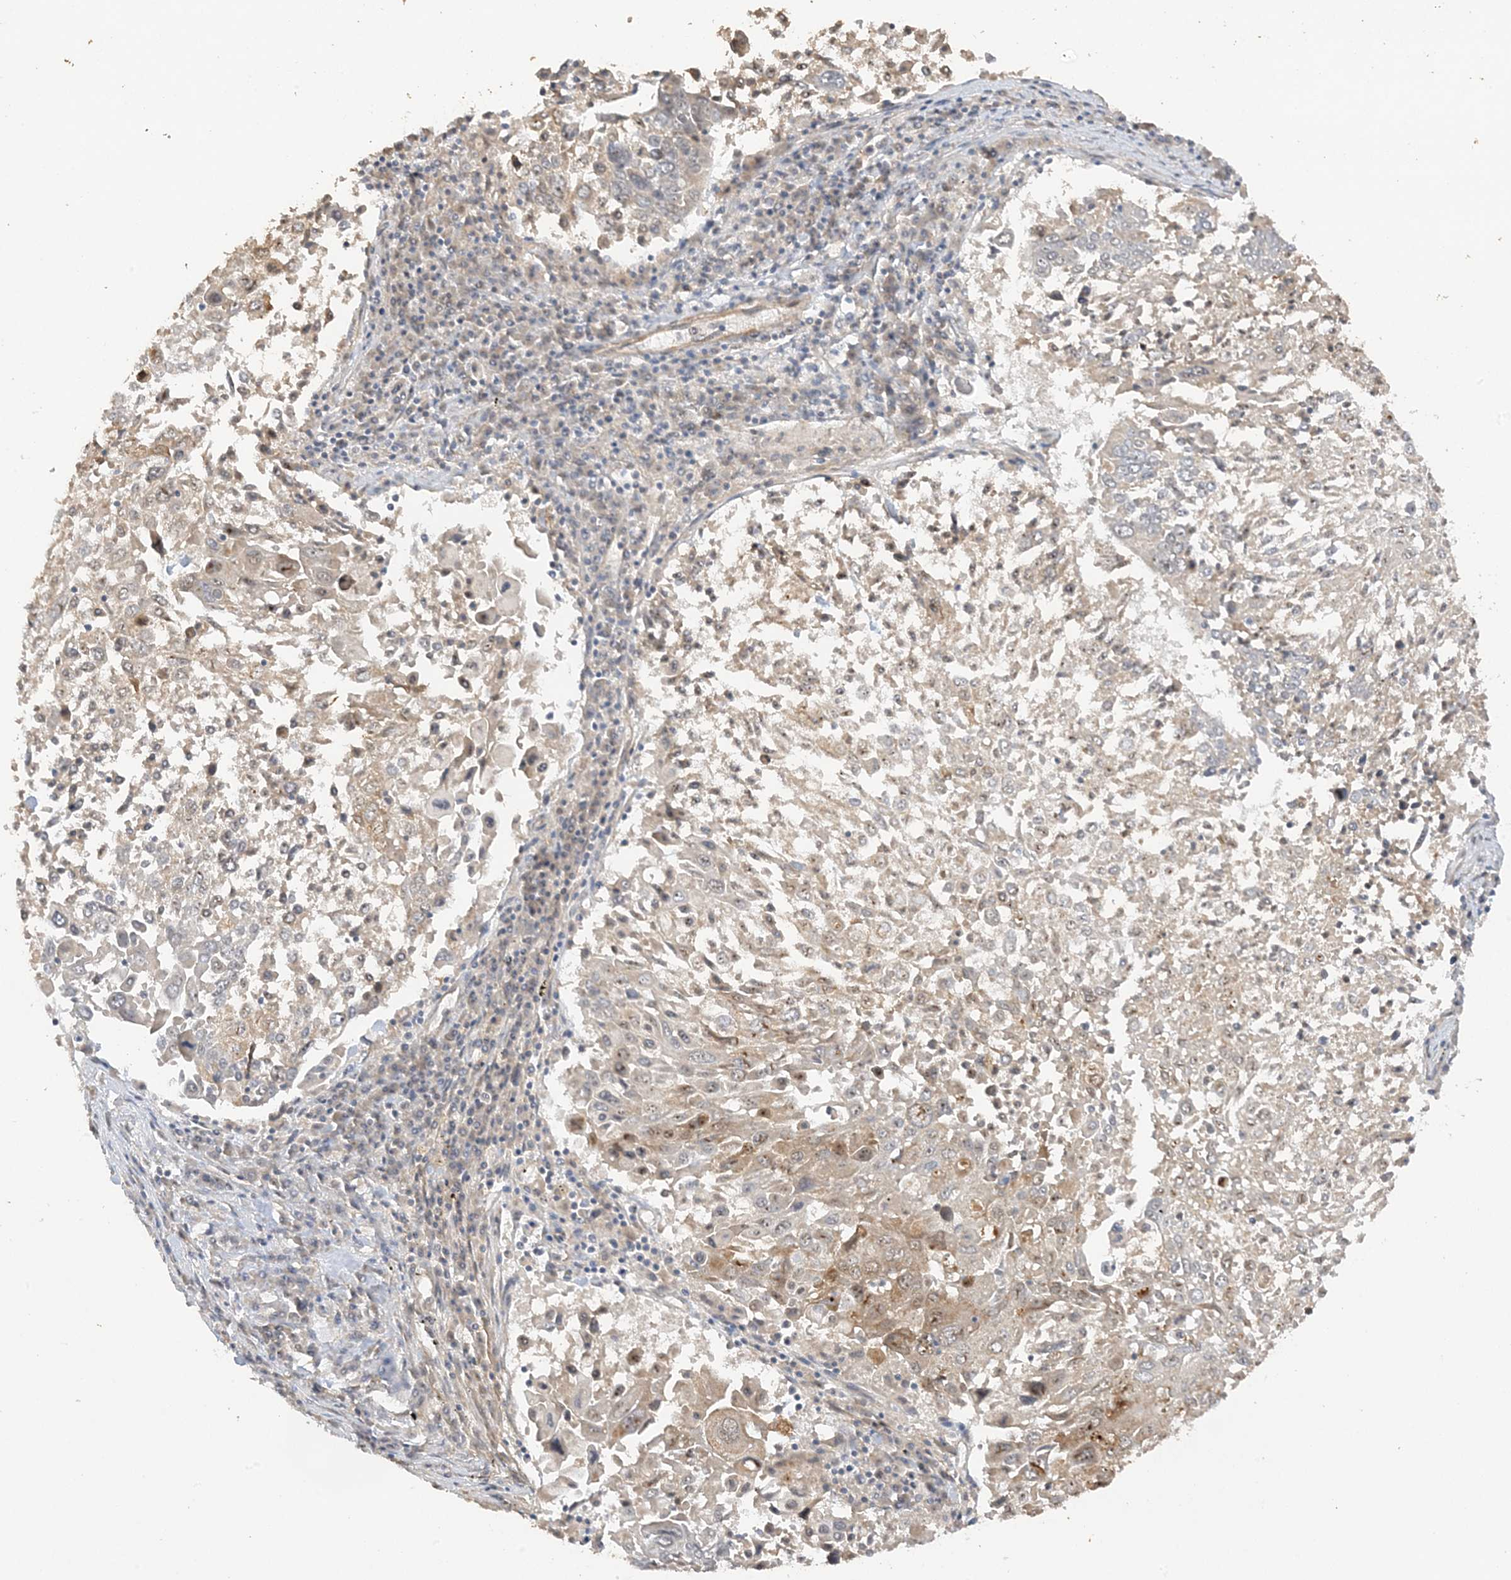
{"staining": {"intensity": "weak", "quantity": "<25%", "location": "nuclear"}, "tissue": "lung cancer", "cell_type": "Tumor cells", "image_type": "cancer", "snomed": [{"axis": "morphology", "description": "Squamous cell carcinoma, NOS"}, {"axis": "topography", "description": "Lung"}], "caption": "Immunohistochemical staining of human squamous cell carcinoma (lung) exhibits no significant staining in tumor cells.", "gene": "DDX18", "patient": {"sex": "male", "age": 65}}